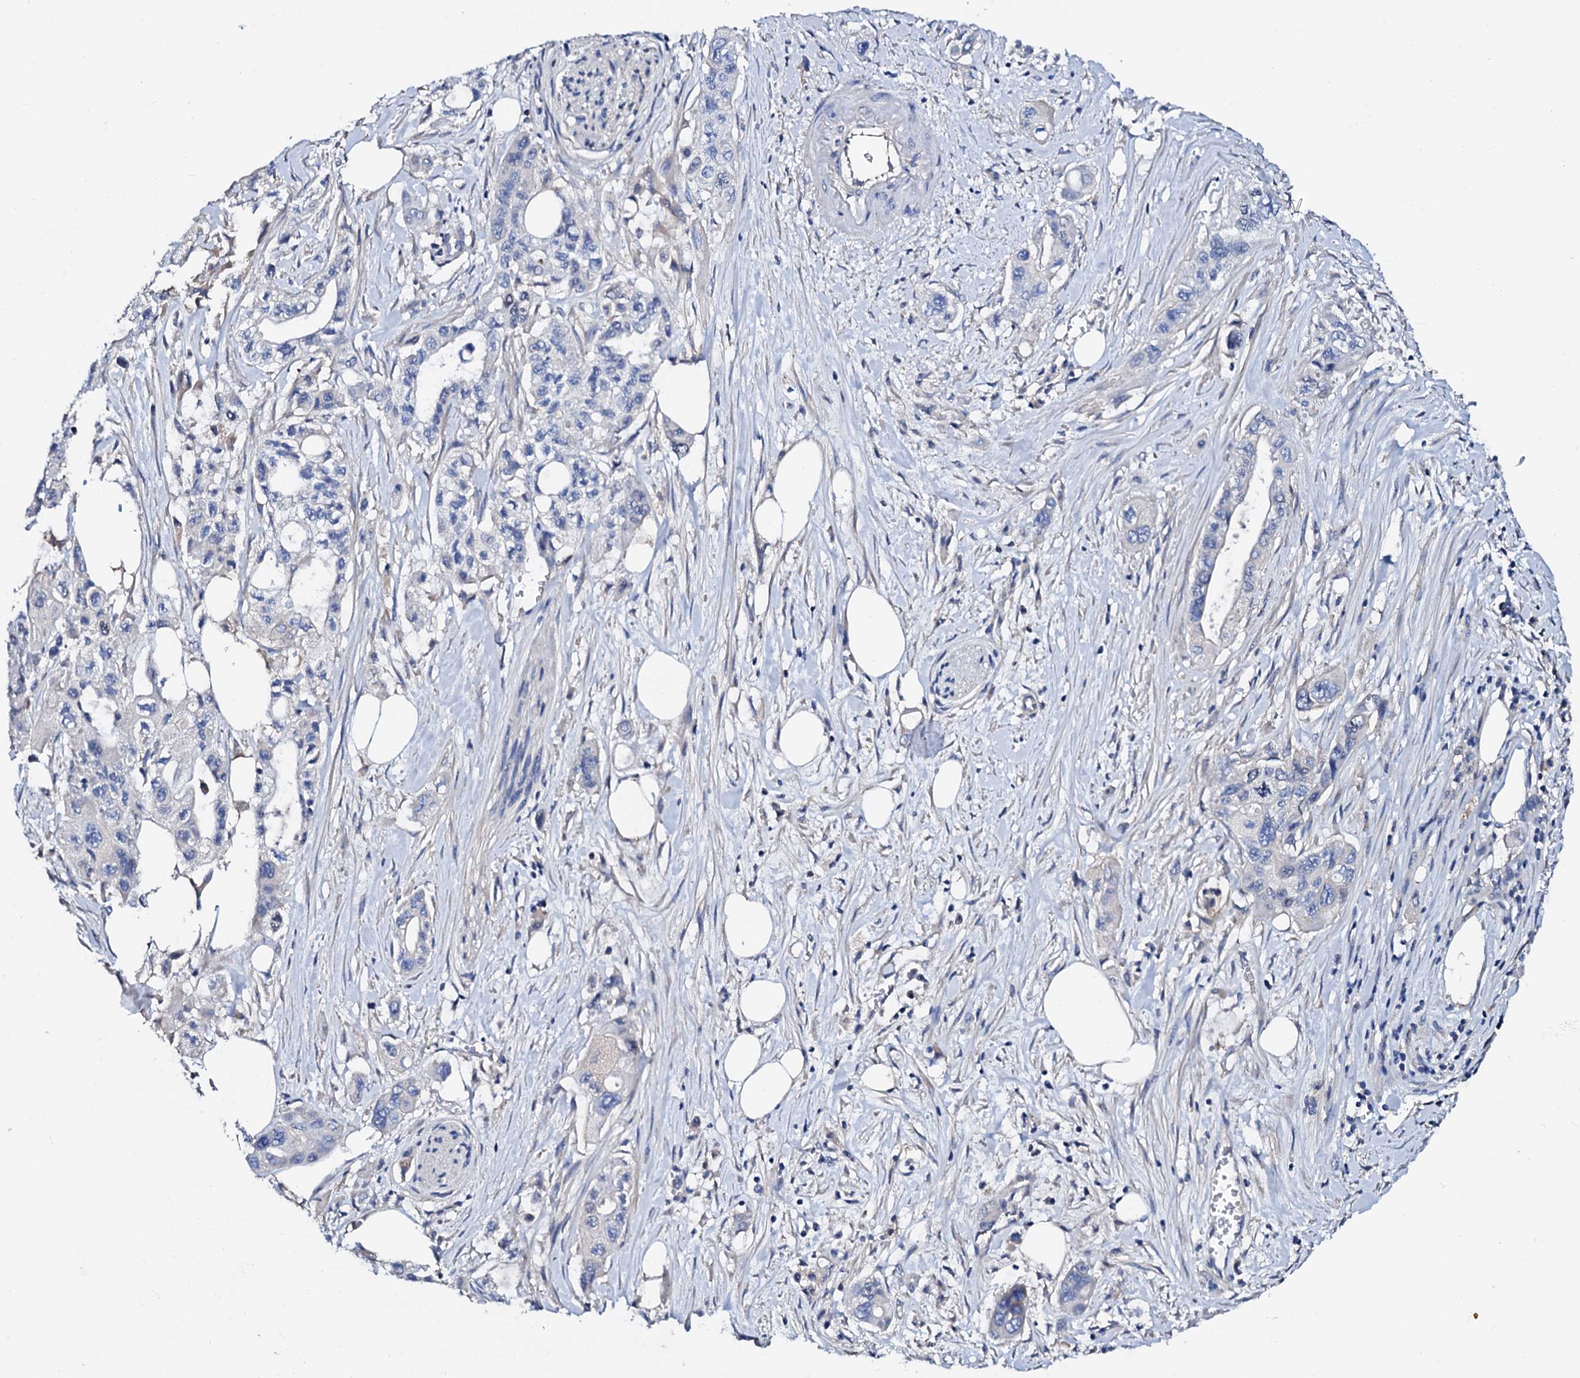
{"staining": {"intensity": "negative", "quantity": "none", "location": "none"}, "tissue": "pancreatic cancer", "cell_type": "Tumor cells", "image_type": "cancer", "snomed": [{"axis": "morphology", "description": "Adenocarcinoma, NOS"}, {"axis": "topography", "description": "Pancreas"}], "caption": "Tumor cells show no significant protein staining in adenocarcinoma (pancreatic). (DAB (3,3'-diaminobenzidine) IHC with hematoxylin counter stain).", "gene": "CSKMT", "patient": {"sex": "male", "age": 75}}